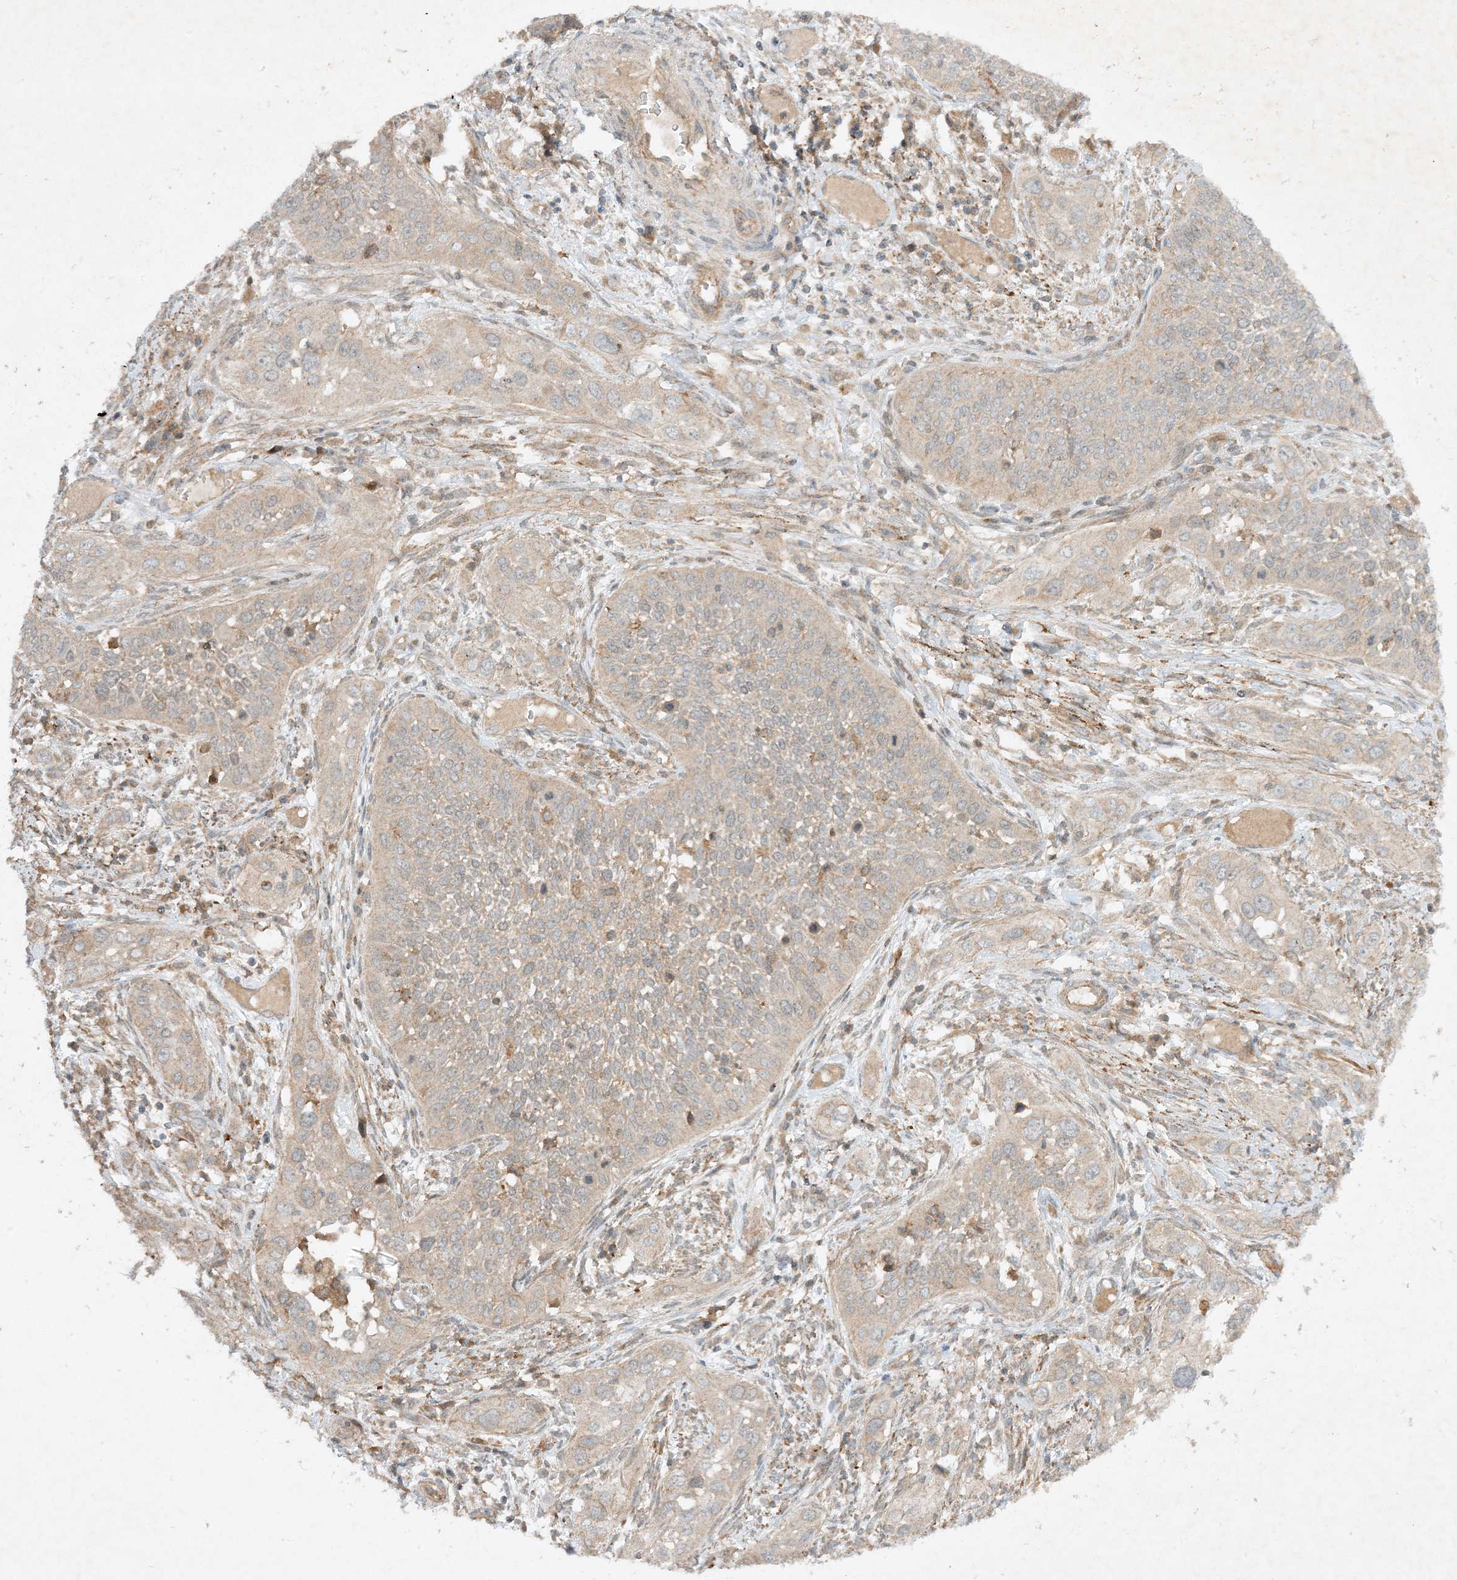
{"staining": {"intensity": "negative", "quantity": "none", "location": "none"}, "tissue": "cervical cancer", "cell_type": "Tumor cells", "image_type": "cancer", "snomed": [{"axis": "morphology", "description": "Squamous cell carcinoma, NOS"}, {"axis": "topography", "description": "Cervix"}], "caption": "An image of human cervical cancer is negative for staining in tumor cells.", "gene": "XRN1", "patient": {"sex": "female", "age": 34}}